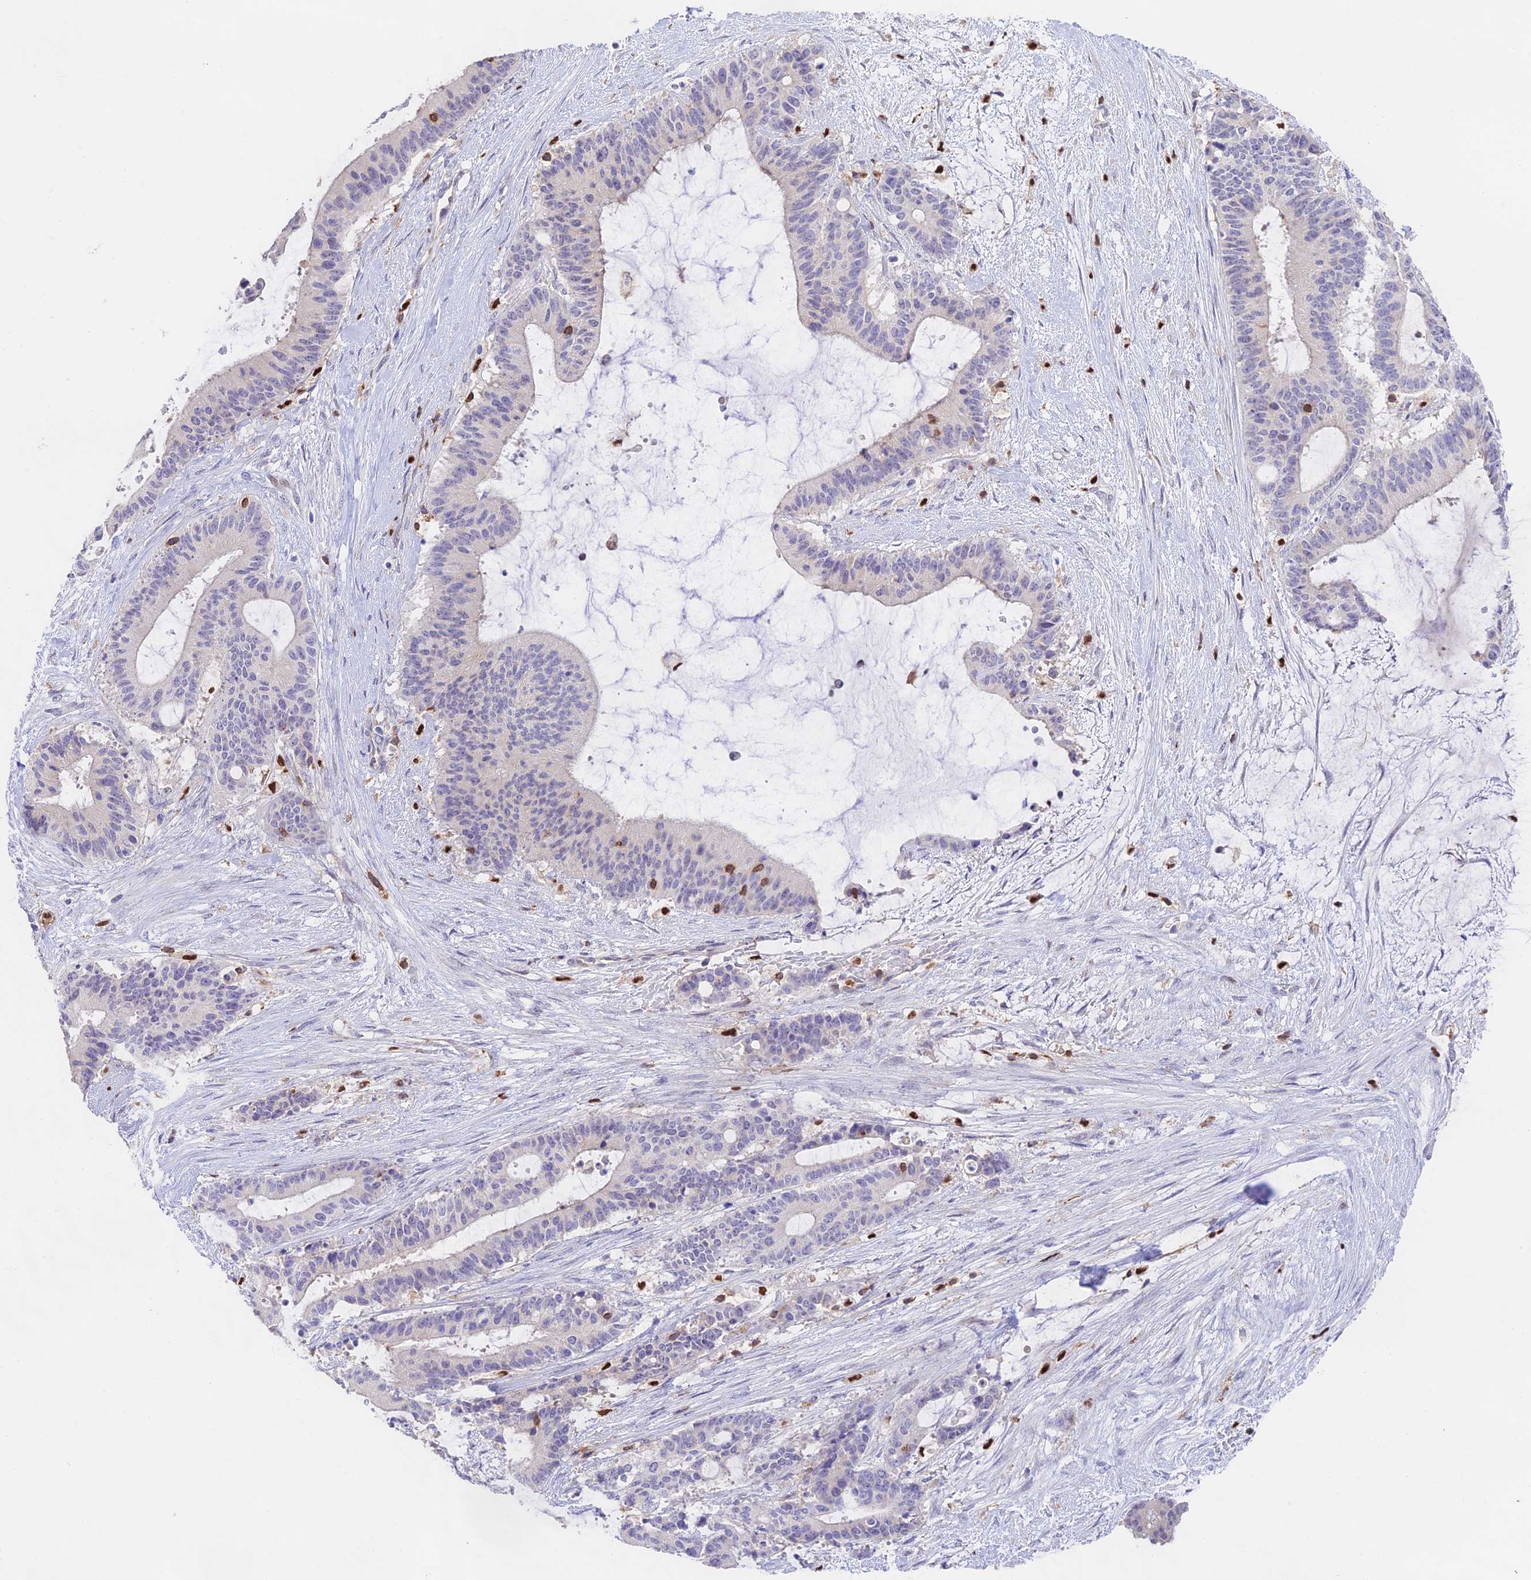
{"staining": {"intensity": "negative", "quantity": "none", "location": "none"}, "tissue": "liver cancer", "cell_type": "Tumor cells", "image_type": "cancer", "snomed": [{"axis": "morphology", "description": "Normal tissue, NOS"}, {"axis": "morphology", "description": "Cholangiocarcinoma"}, {"axis": "topography", "description": "Liver"}, {"axis": "topography", "description": "Peripheral nerve tissue"}], "caption": "Immunohistochemistry micrograph of neoplastic tissue: human liver cholangiocarcinoma stained with DAB (3,3'-diaminobenzidine) exhibits no significant protein staining in tumor cells.", "gene": "DENND1C", "patient": {"sex": "female", "age": 73}}